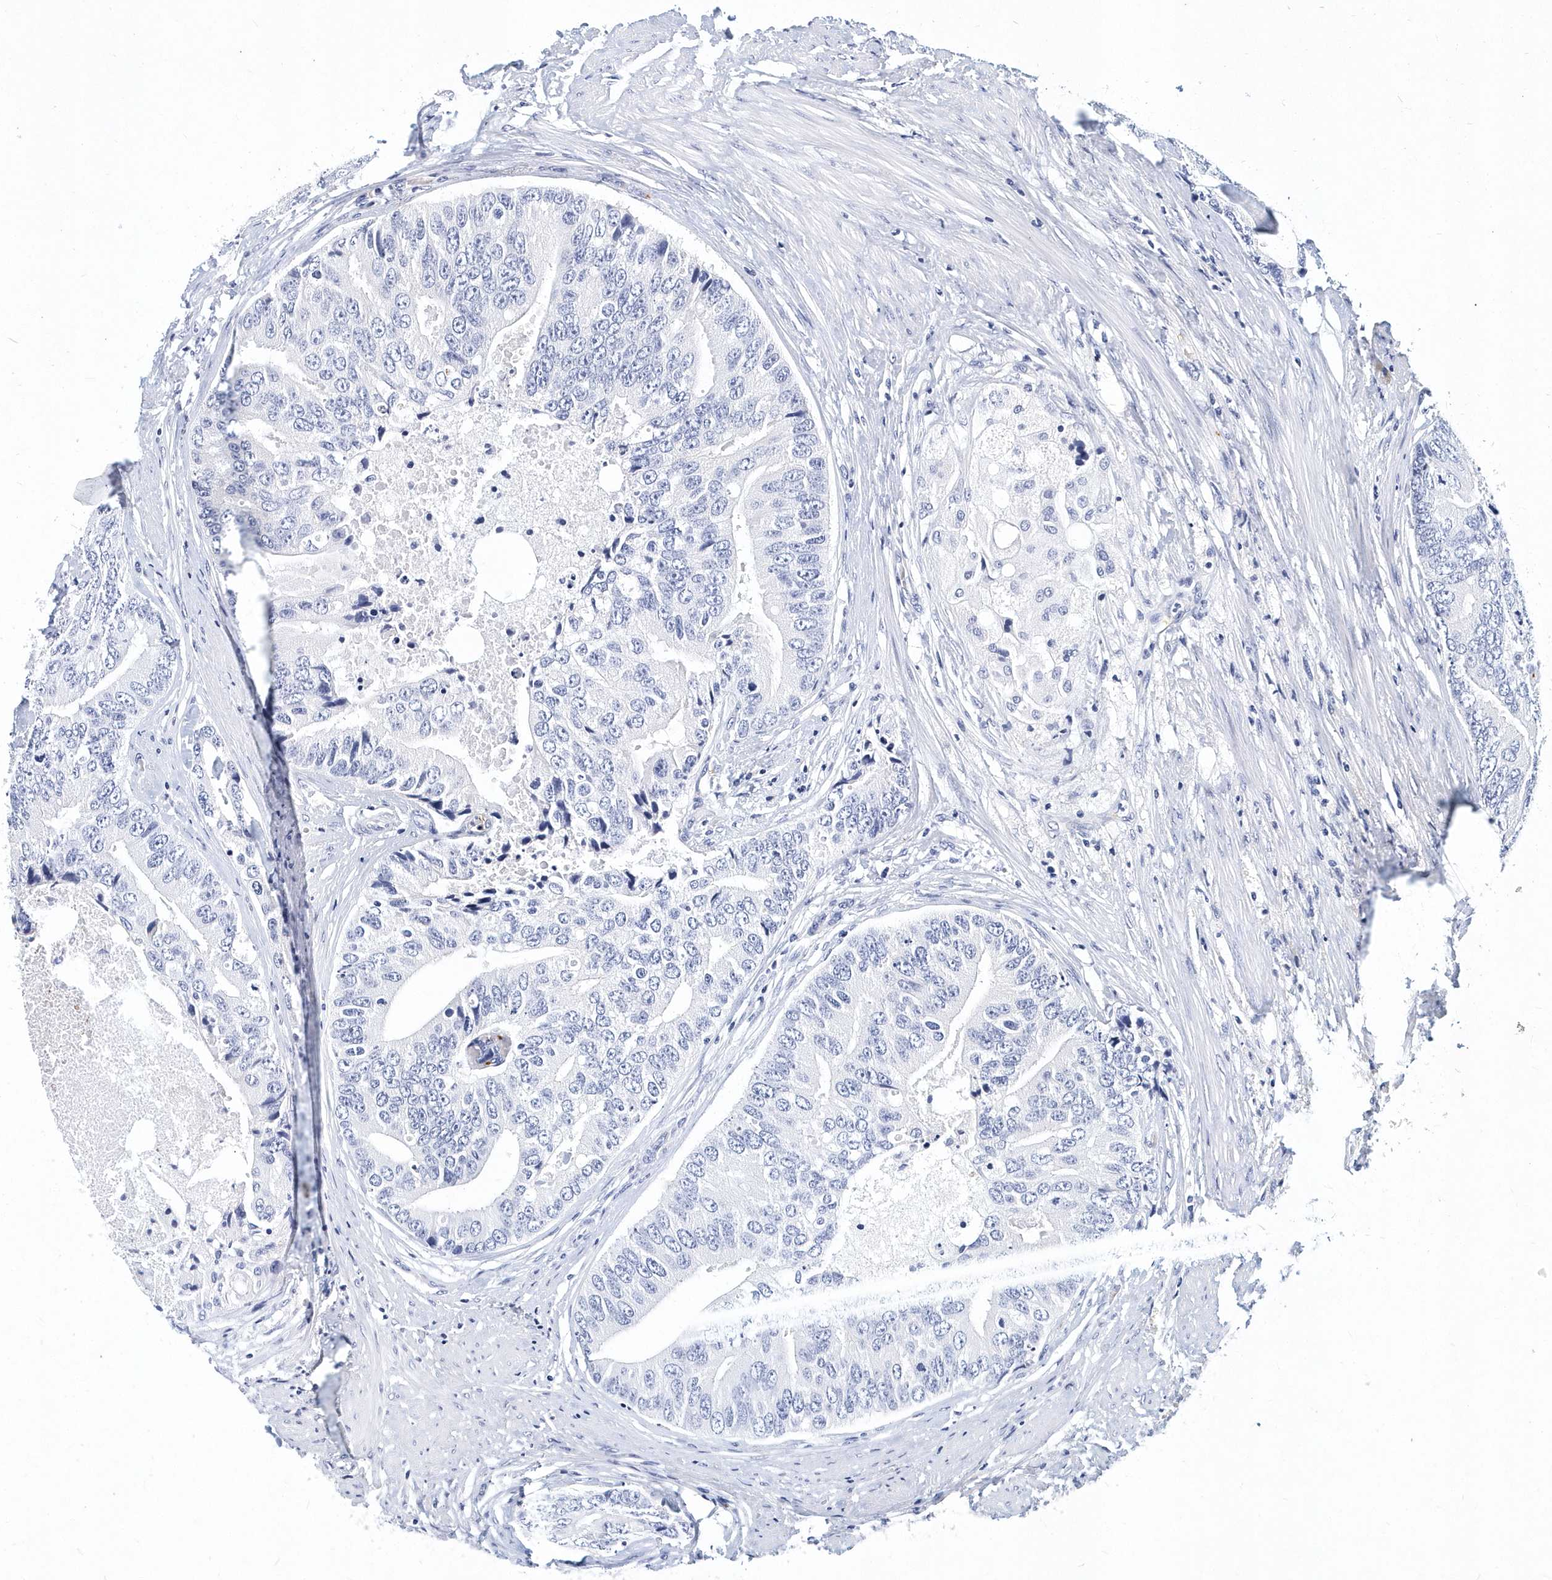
{"staining": {"intensity": "negative", "quantity": "none", "location": "none"}, "tissue": "prostate cancer", "cell_type": "Tumor cells", "image_type": "cancer", "snomed": [{"axis": "morphology", "description": "Adenocarcinoma, High grade"}, {"axis": "topography", "description": "Prostate"}], "caption": "Tumor cells show no significant protein positivity in prostate cancer (high-grade adenocarcinoma).", "gene": "ITGA2B", "patient": {"sex": "male", "age": 70}}